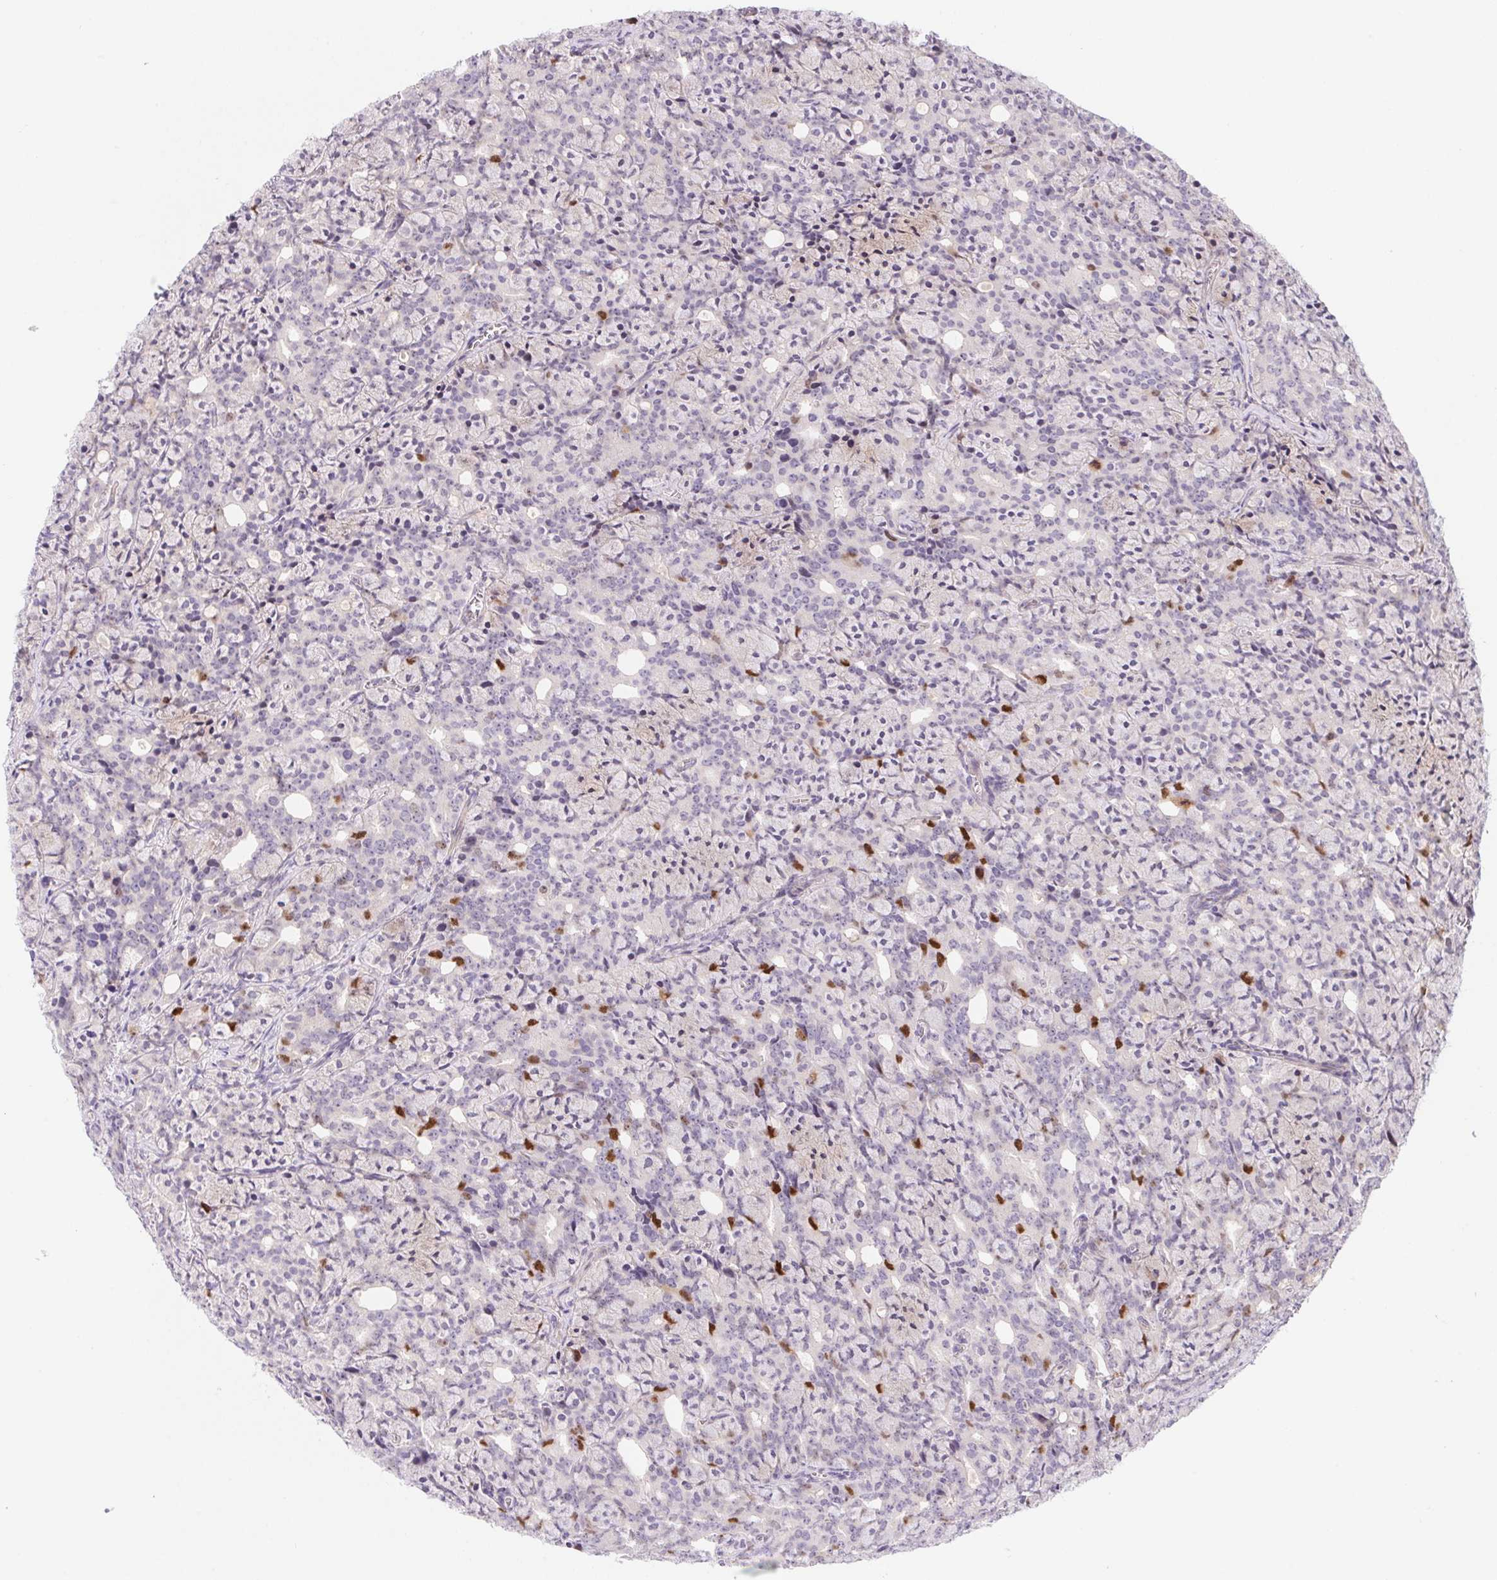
{"staining": {"intensity": "moderate", "quantity": "<25%", "location": "nuclear"}, "tissue": "prostate cancer", "cell_type": "Tumor cells", "image_type": "cancer", "snomed": [{"axis": "morphology", "description": "Adenocarcinoma, High grade"}, {"axis": "topography", "description": "Prostate"}], "caption": "Prostate adenocarcinoma (high-grade) stained with a protein marker displays moderate staining in tumor cells.", "gene": "HELLS", "patient": {"sex": "male", "age": 84}}